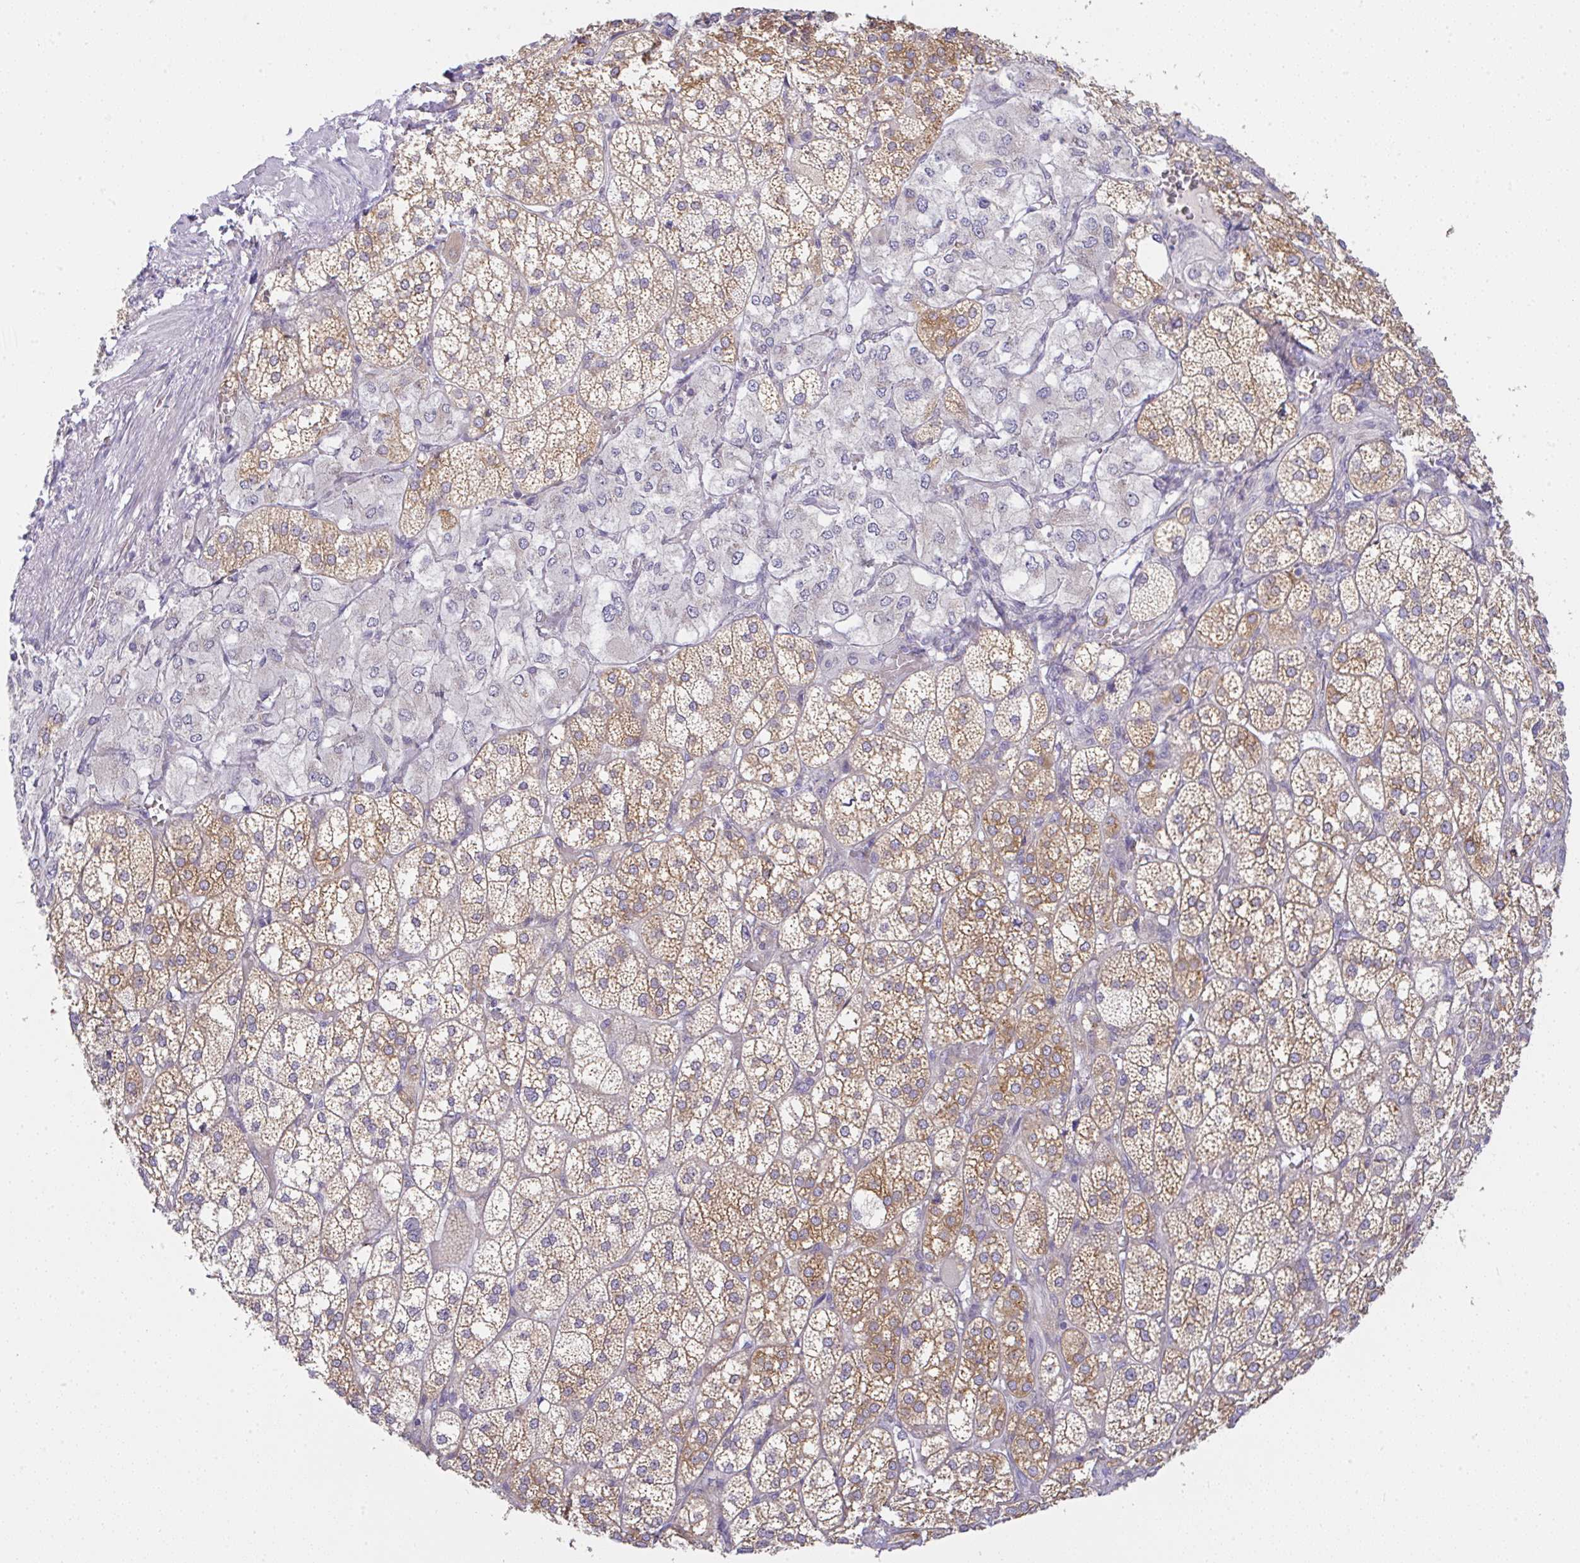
{"staining": {"intensity": "moderate", "quantity": ">75%", "location": "cytoplasmic/membranous"}, "tissue": "adrenal gland", "cell_type": "Glandular cells", "image_type": "normal", "snomed": [{"axis": "morphology", "description": "Normal tissue, NOS"}, {"axis": "topography", "description": "Adrenal gland"}], "caption": "Immunohistochemistry micrograph of normal adrenal gland: adrenal gland stained using immunohistochemistry (IHC) displays medium levels of moderate protein expression localized specifically in the cytoplasmic/membranous of glandular cells, appearing as a cytoplasmic/membranous brown color.", "gene": "DERL2", "patient": {"sex": "female", "age": 60}}